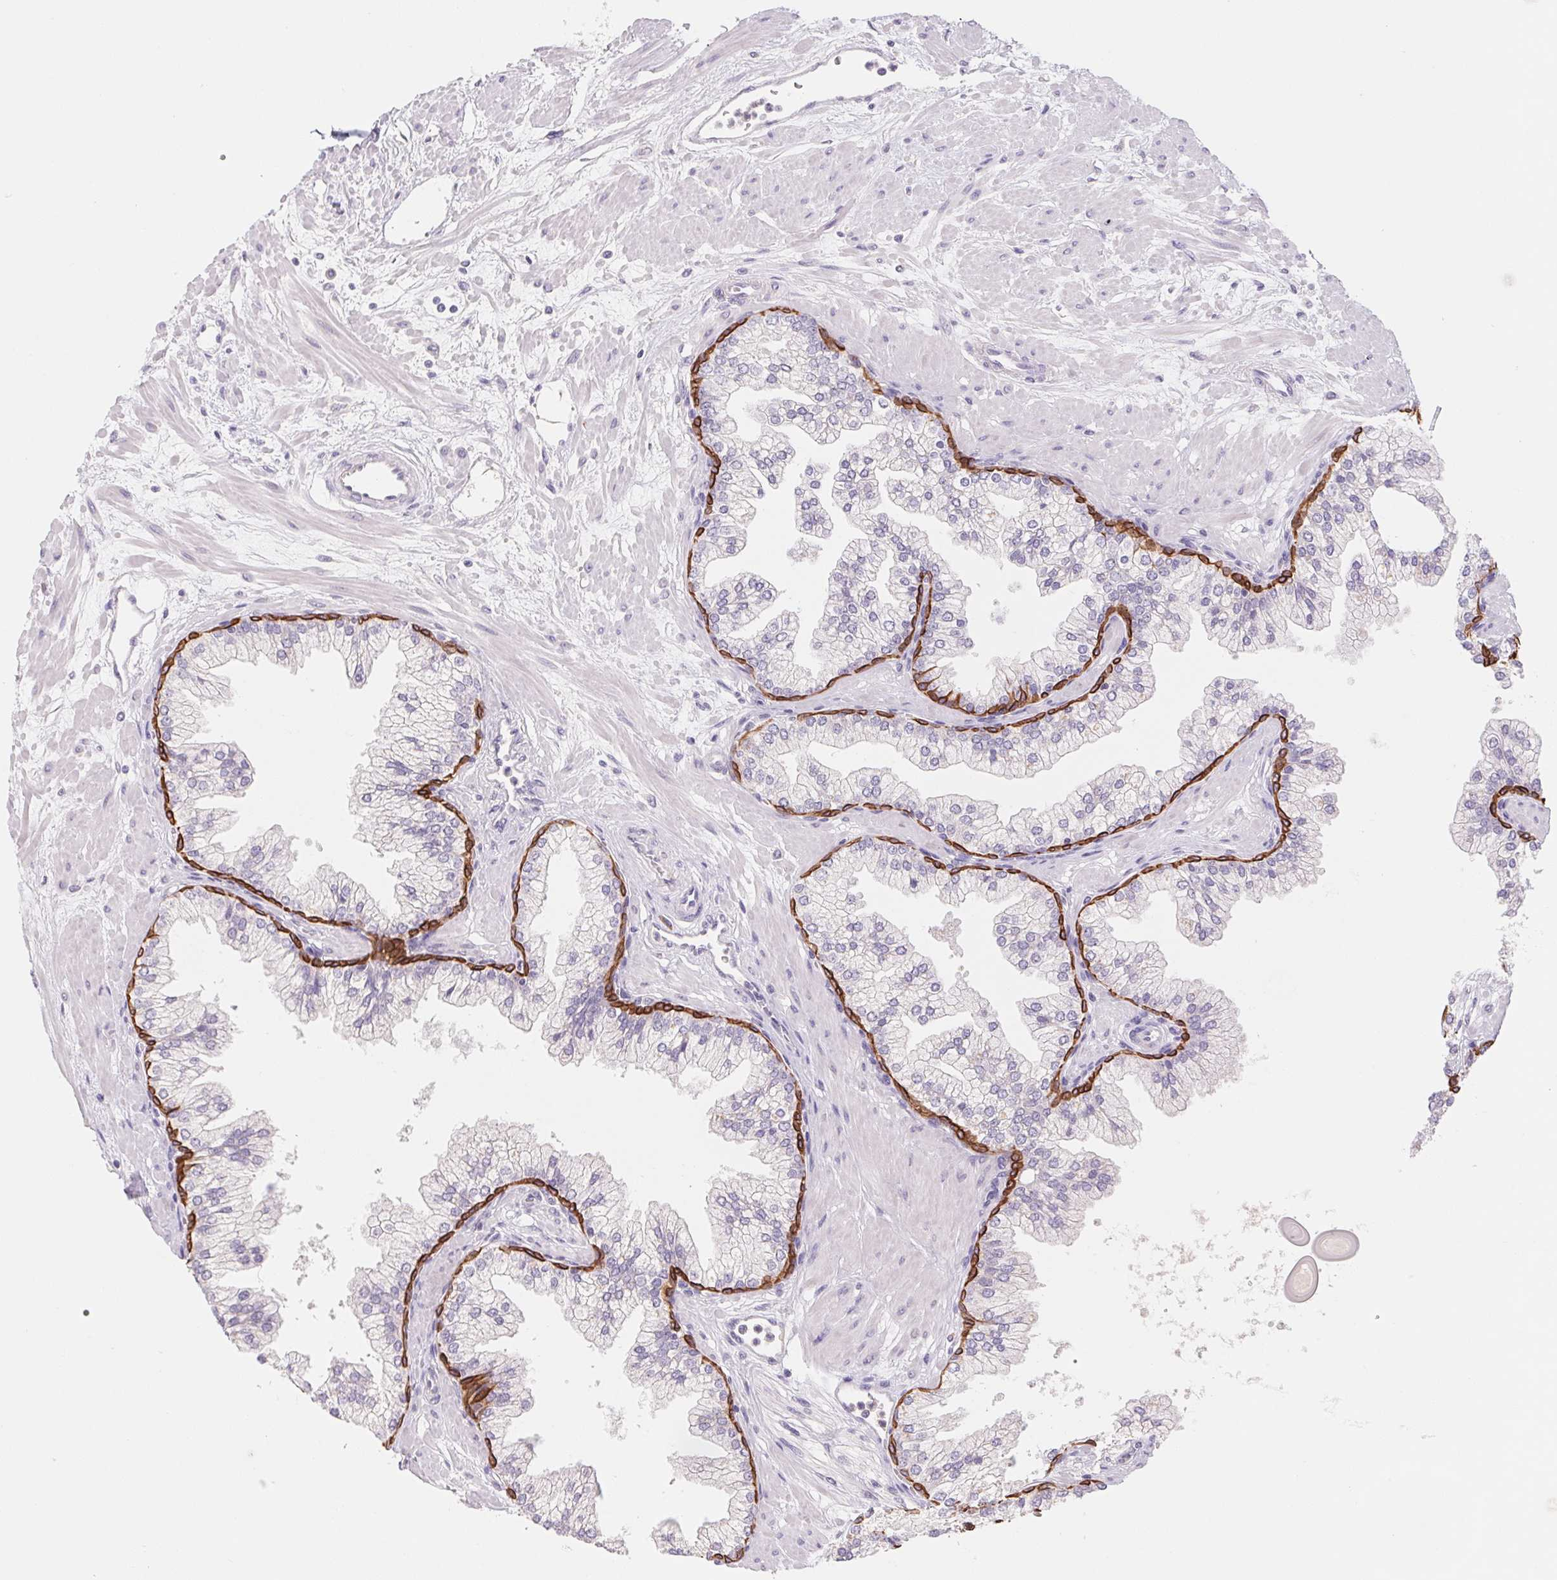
{"staining": {"intensity": "strong", "quantity": "<25%", "location": "cytoplasmic/membranous"}, "tissue": "prostate", "cell_type": "Glandular cells", "image_type": "normal", "snomed": [{"axis": "morphology", "description": "Normal tissue, NOS"}, {"axis": "topography", "description": "Prostate"}, {"axis": "topography", "description": "Peripheral nerve tissue"}], "caption": "Glandular cells exhibit medium levels of strong cytoplasmic/membranous expression in approximately <25% of cells in unremarkable human prostate.", "gene": "PNMA8B", "patient": {"sex": "male", "age": 61}}